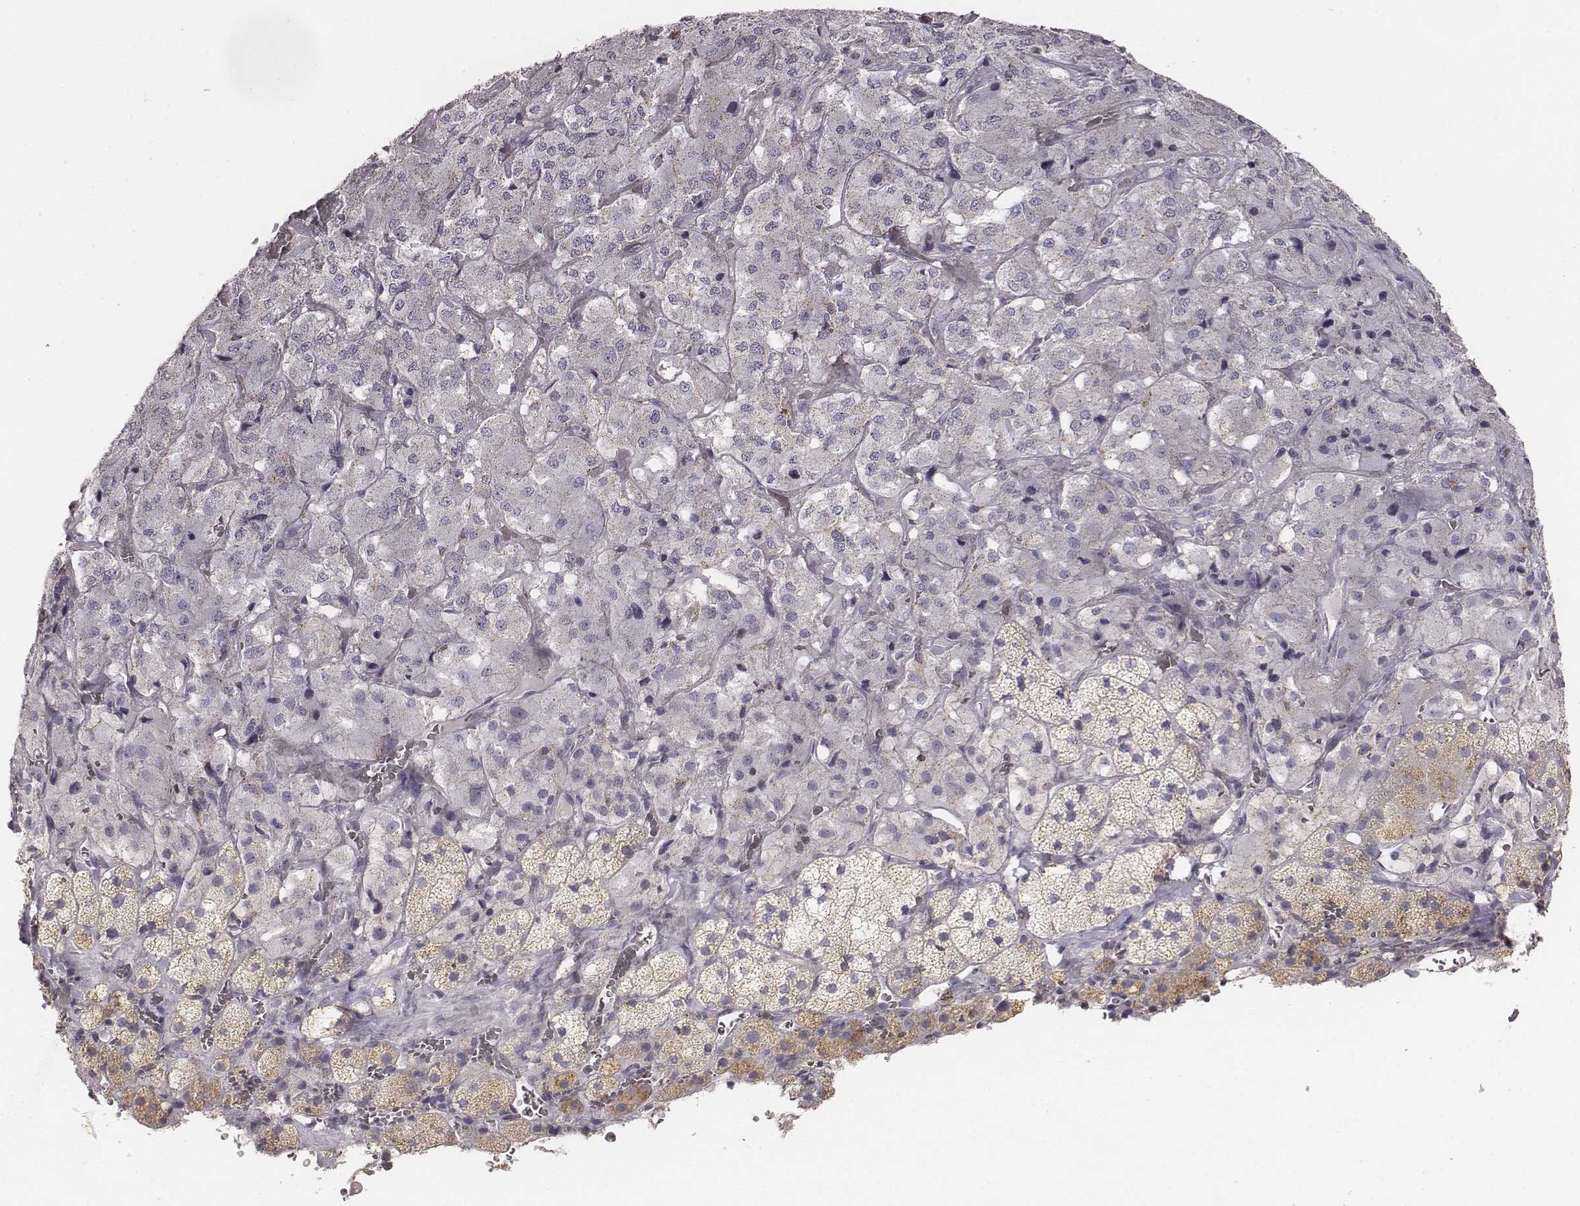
{"staining": {"intensity": "weak", "quantity": "25%-75%", "location": "cytoplasmic/membranous"}, "tissue": "adrenal gland", "cell_type": "Glandular cells", "image_type": "normal", "snomed": [{"axis": "morphology", "description": "Normal tissue, NOS"}, {"axis": "topography", "description": "Adrenal gland"}], "caption": "Adrenal gland stained with DAB immunohistochemistry (IHC) displays low levels of weak cytoplasmic/membranous staining in approximately 25%-75% of glandular cells. (DAB = brown stain, brightfield microscopy at high magnification).", "gene": "ABCD3", "patient": {"sex": "male", "age": 57}}